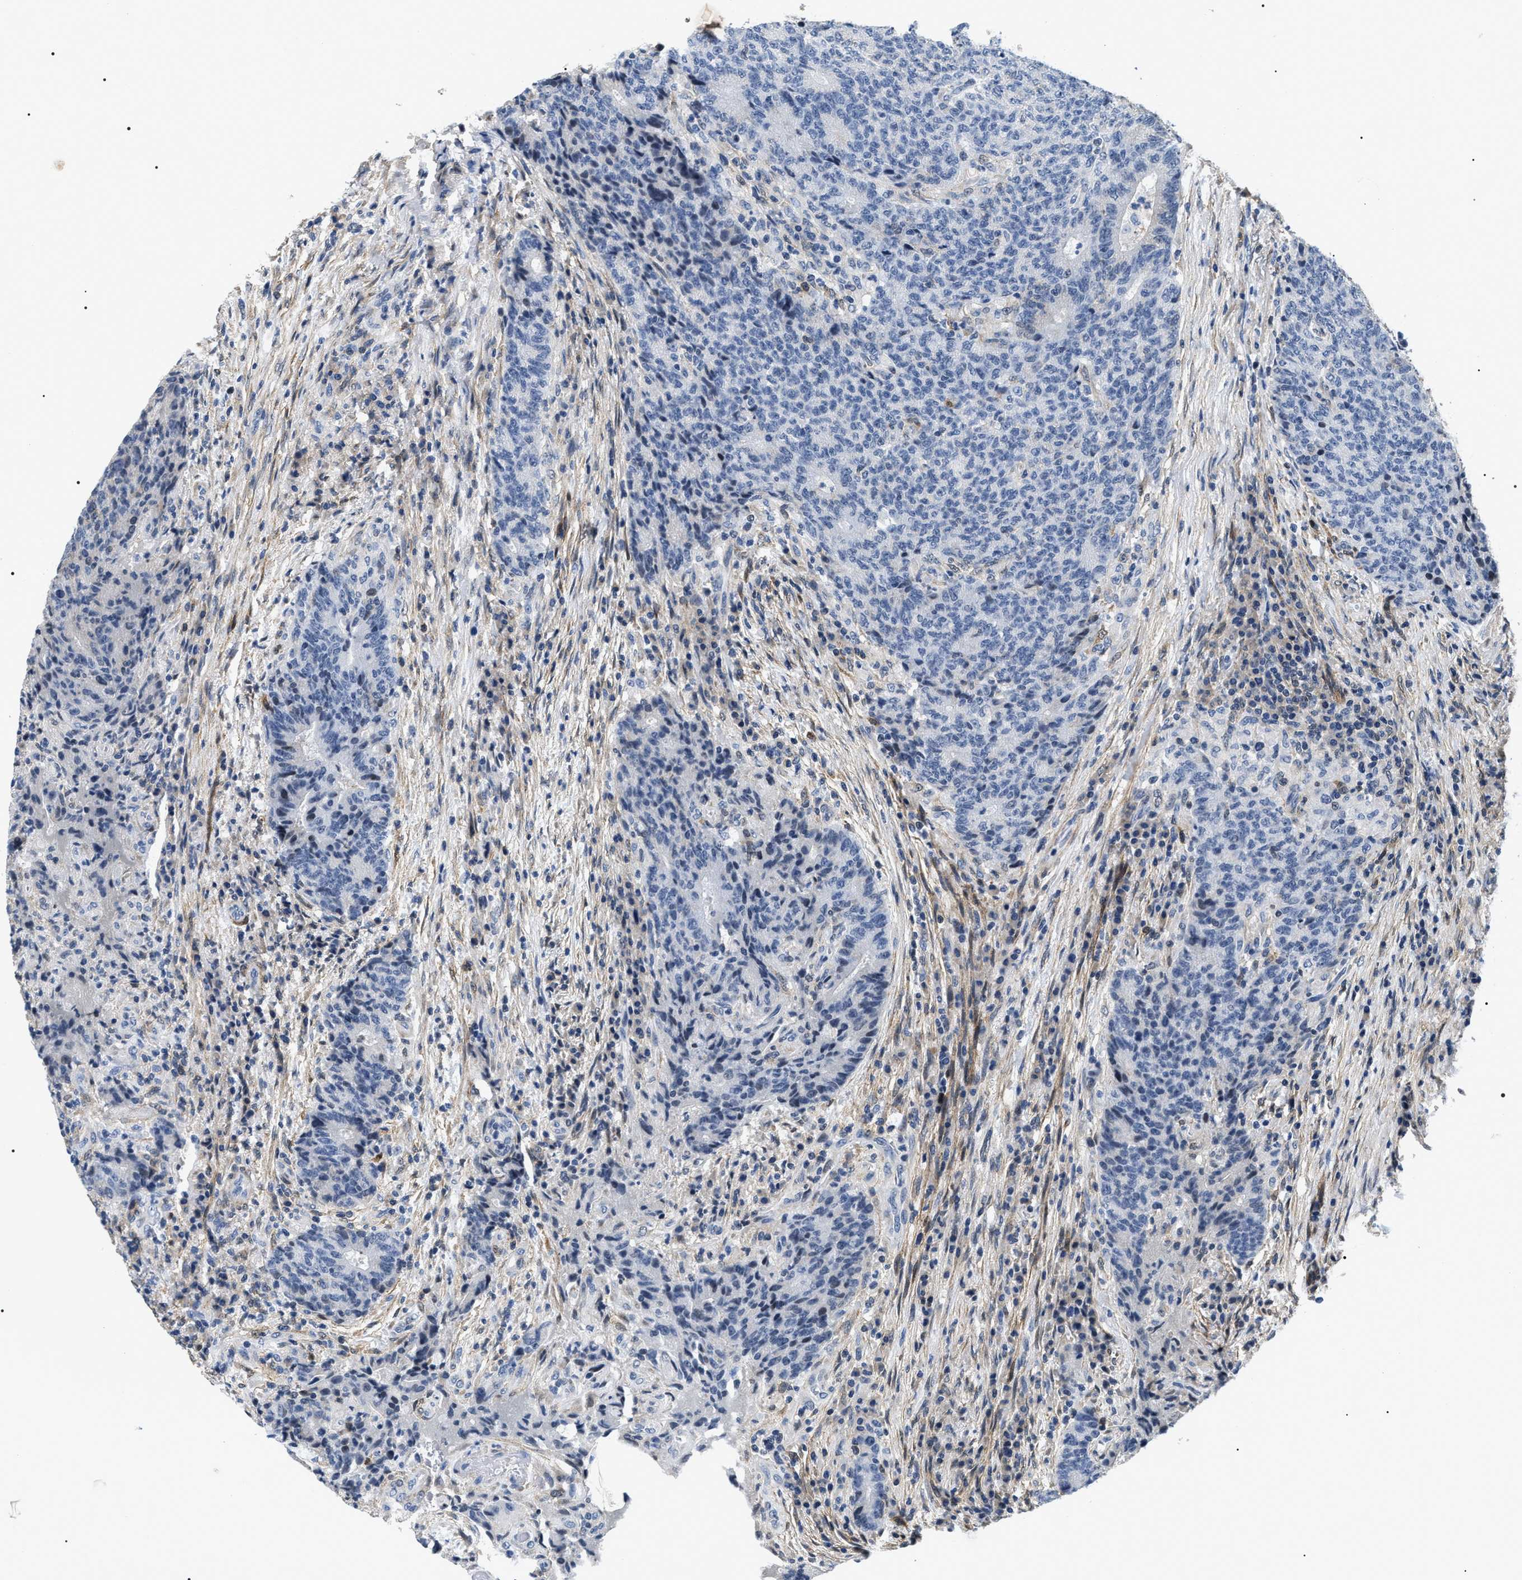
{"staining": {"intensity": "negative", "quantity": "none", "location": "none"}, "tissue": "colorectal cancer", "cell_type": "Tumor cells", "image_type": "cancer", "snomed": [{"axis": "morphology", "description": "Normal tissue, NOS"}, {"axis": "morphology", "description": "Adenocarcinoma, NOS"}, {"axis": "topography", "description": "Colon"}], "caption": "DAB immunohistochemical staining of human colorectal cancer (adenocarcinoma) exhibits no significant expression in tumor cells.", "gene": "BAG2", "patient": {"sex": "female", "age": 75}}